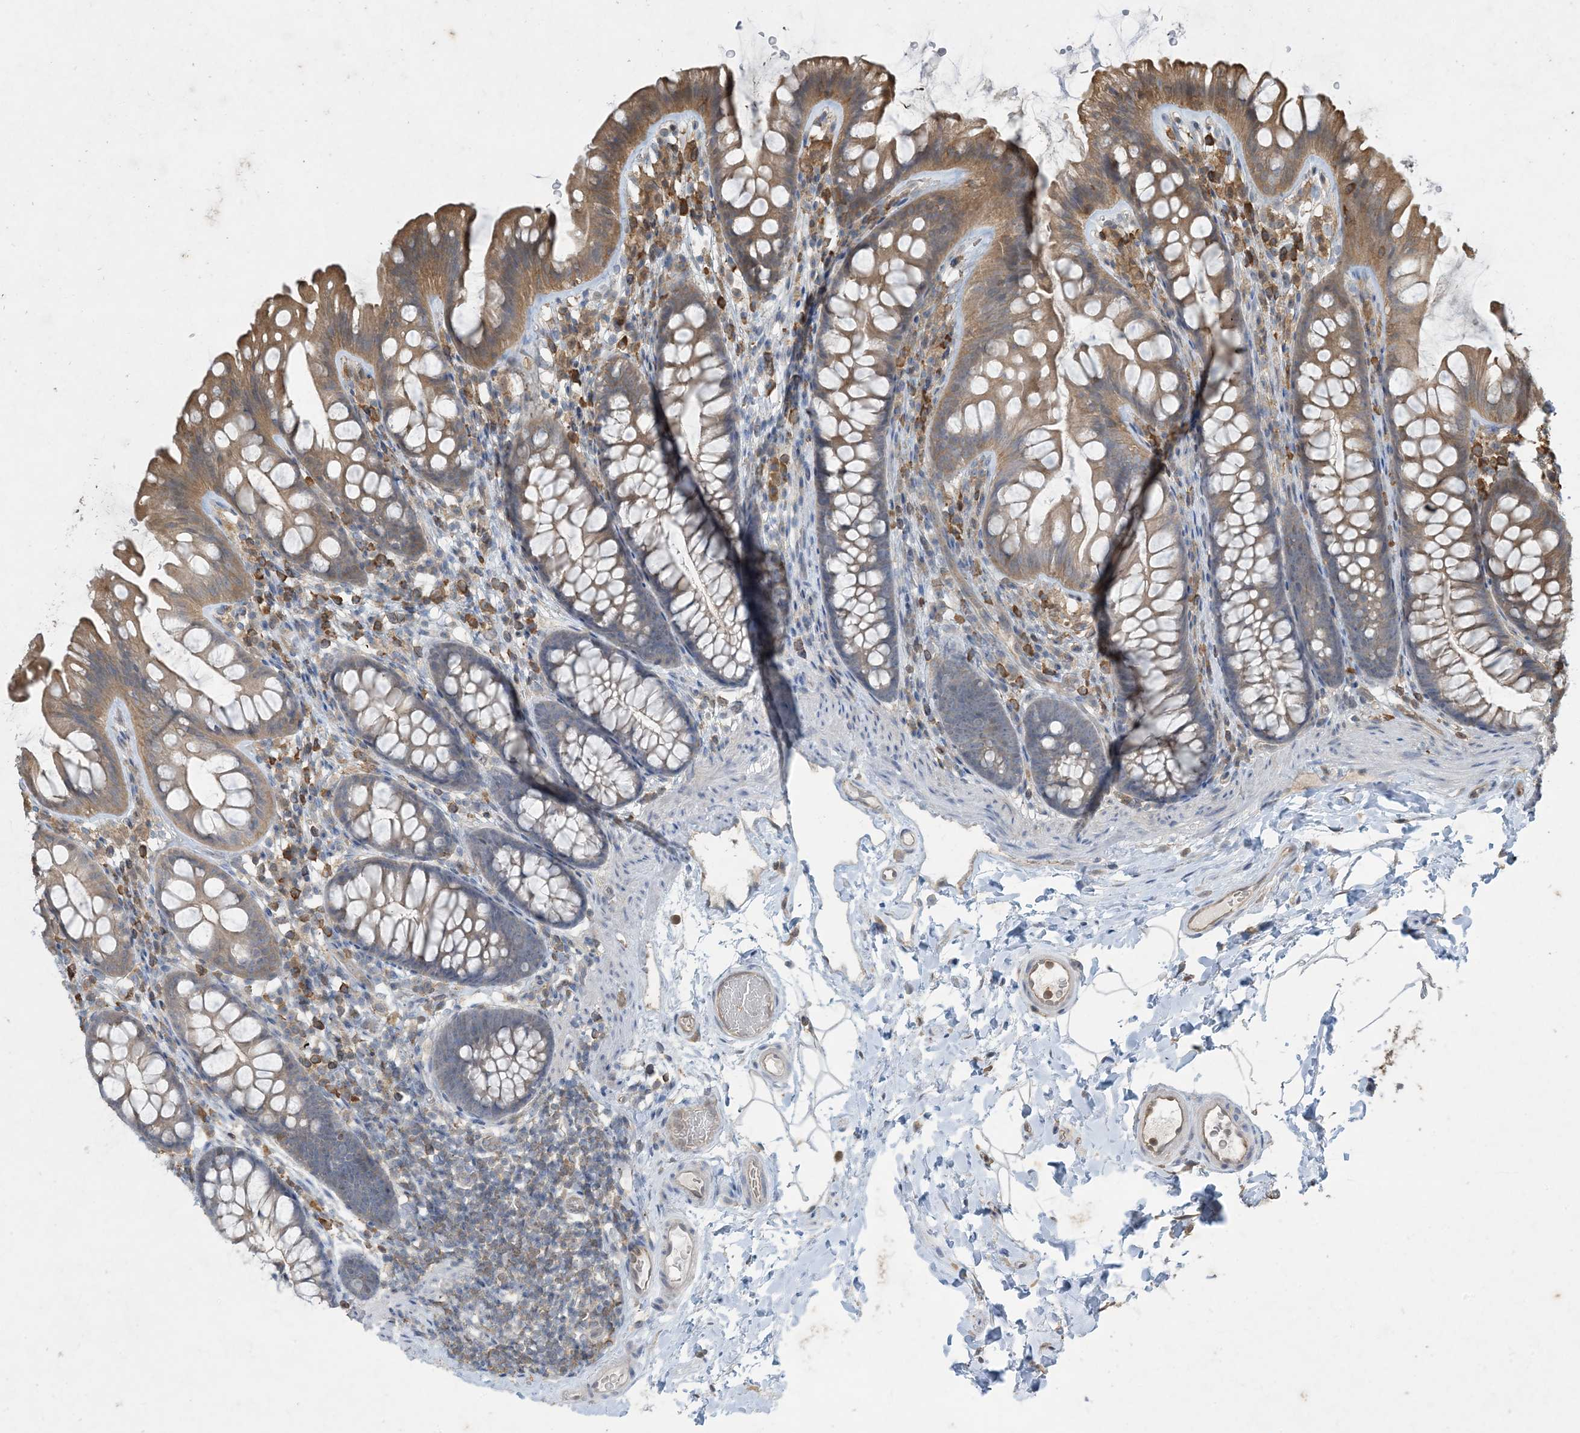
{"staining": {"intensity": "moderate", "quantity": ">75%", "location": "cytoplasmic/membranous"}, "tissue": "colon", "cell_type": "Endothelial cells", "image_type": "normal", "snomed": [{"axis": "morphology", "description": "Normal tissue, NOS"}, {"axis": "topography", "description": "Colon"}], "caption": "Brown immunohistochemical staining in benign colon exhibits moderate cytoplasmic/membranous positivity in about >75% of endothelial cells.", "gene": "TMSB4X", "patient": {"sex": "female", "age": 62}}